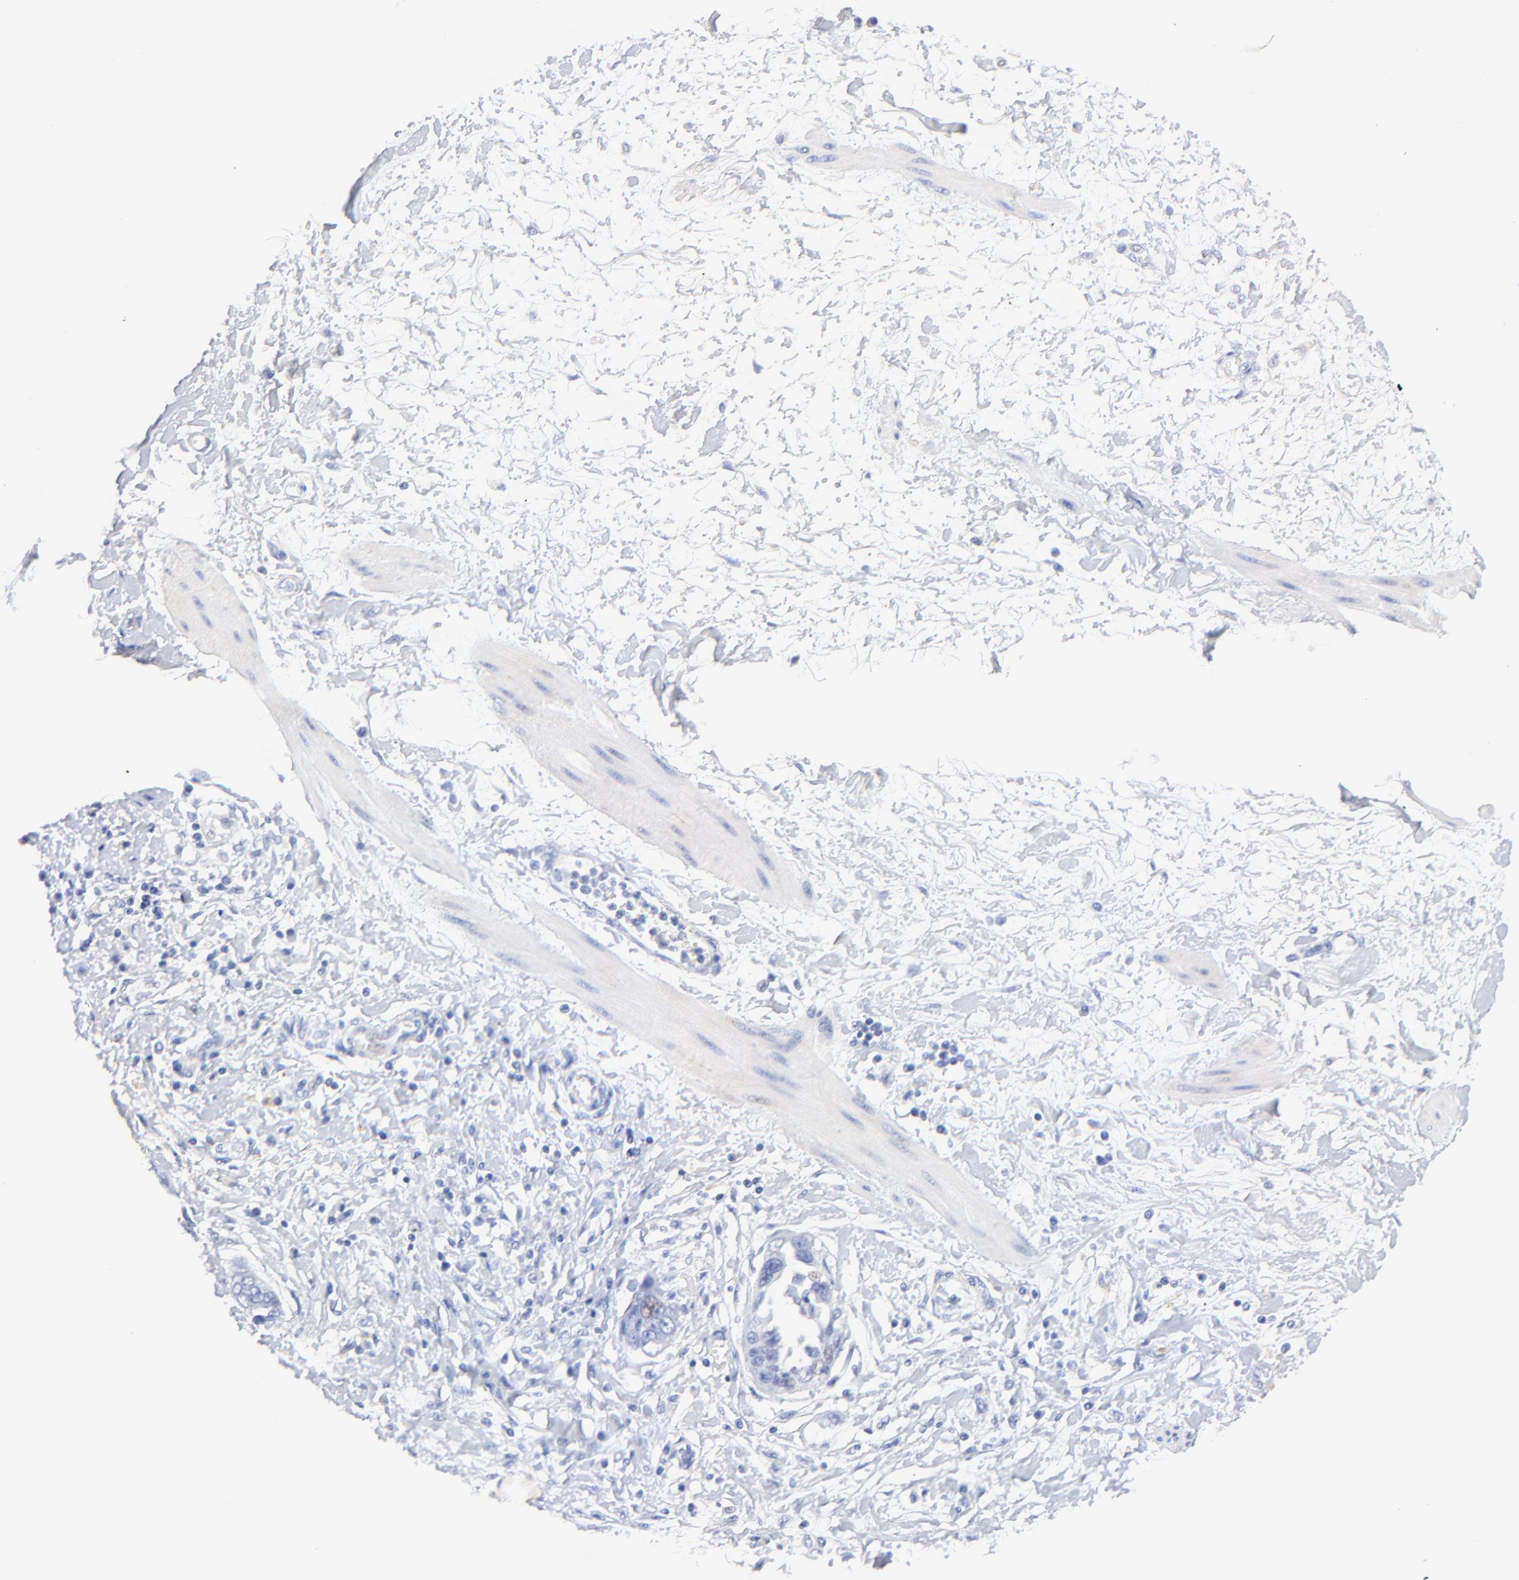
{"staining": {"intensity": "negative", "quantity": "none", "location": "none"}, "tissue": "ovarian cancer", "cell_type": "Tumor cells", "image_type": "cancer", "snomed": [{"axis": "morphology", "description": "Cystadenocarcinoma, serous, NOS"}, {"axis": "topography", "description": "Ovary"}], "caption": "Immunohistochemical staining of serous cystadenocarcinoma (ovarian) exhibits no significant positivity in tumor cells.", "gene": "HORMAD2", "patient": {"sex": "female", "age": 63}}